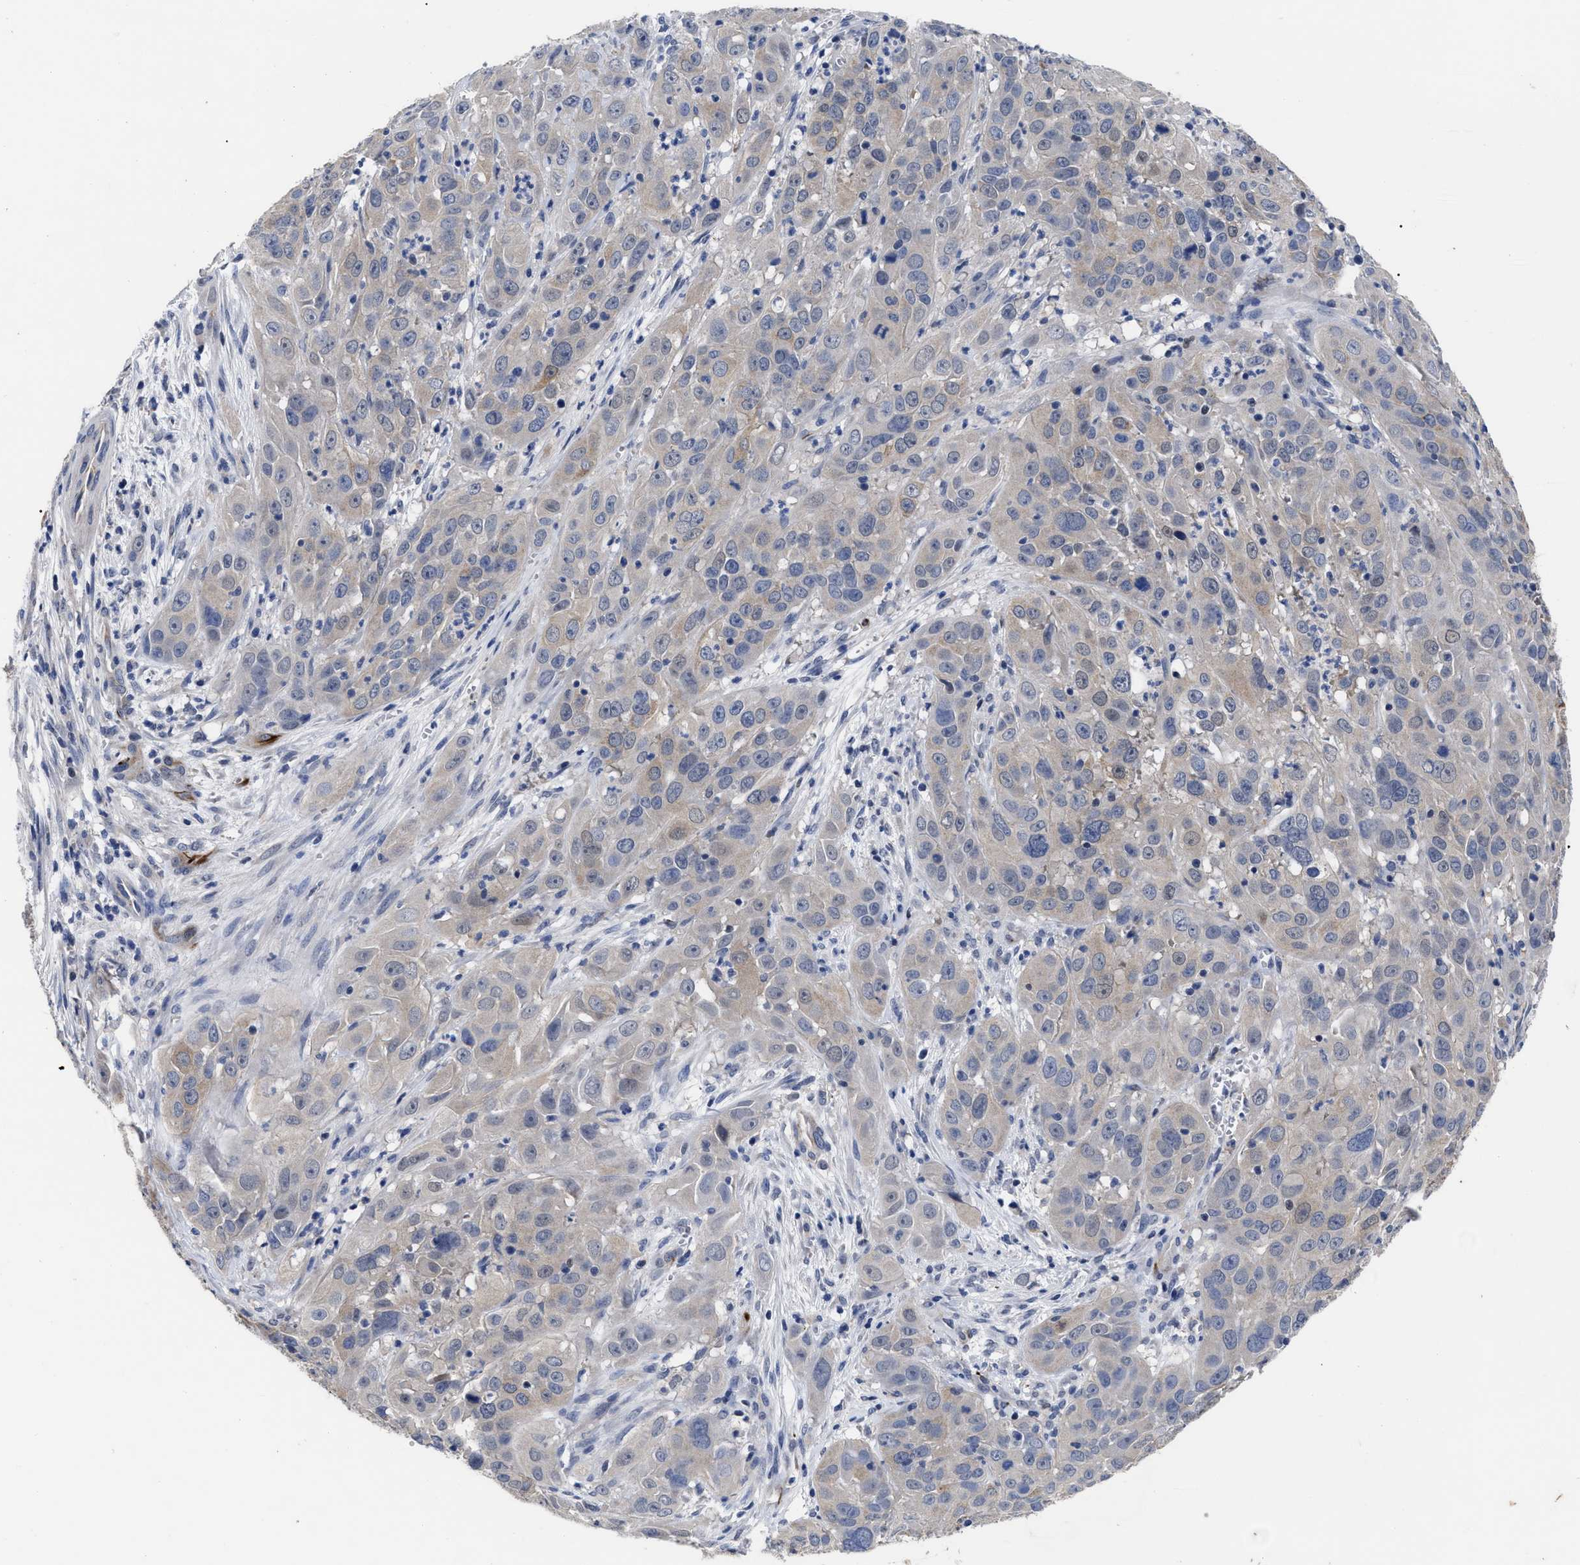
{"staining": {"intensity": "weak", "quantity": "<25%", "location": "cytoplasmic/membranous"}, "tissue": "cervical cancer", "cell_type": "Tumor cells", "image_type": "cancer", "snomed": [{"axis": "morphology", "description": "Squamous cell carcinoma, NOS"}, {"axis": "topography", "description": "Cervix"}], "caption": "Tumor cells show no significant positivity in cervical cancer (squamous cell carcinoma).", "gene": "CCN5", "patient": {"sex": "female", "age": 32}}